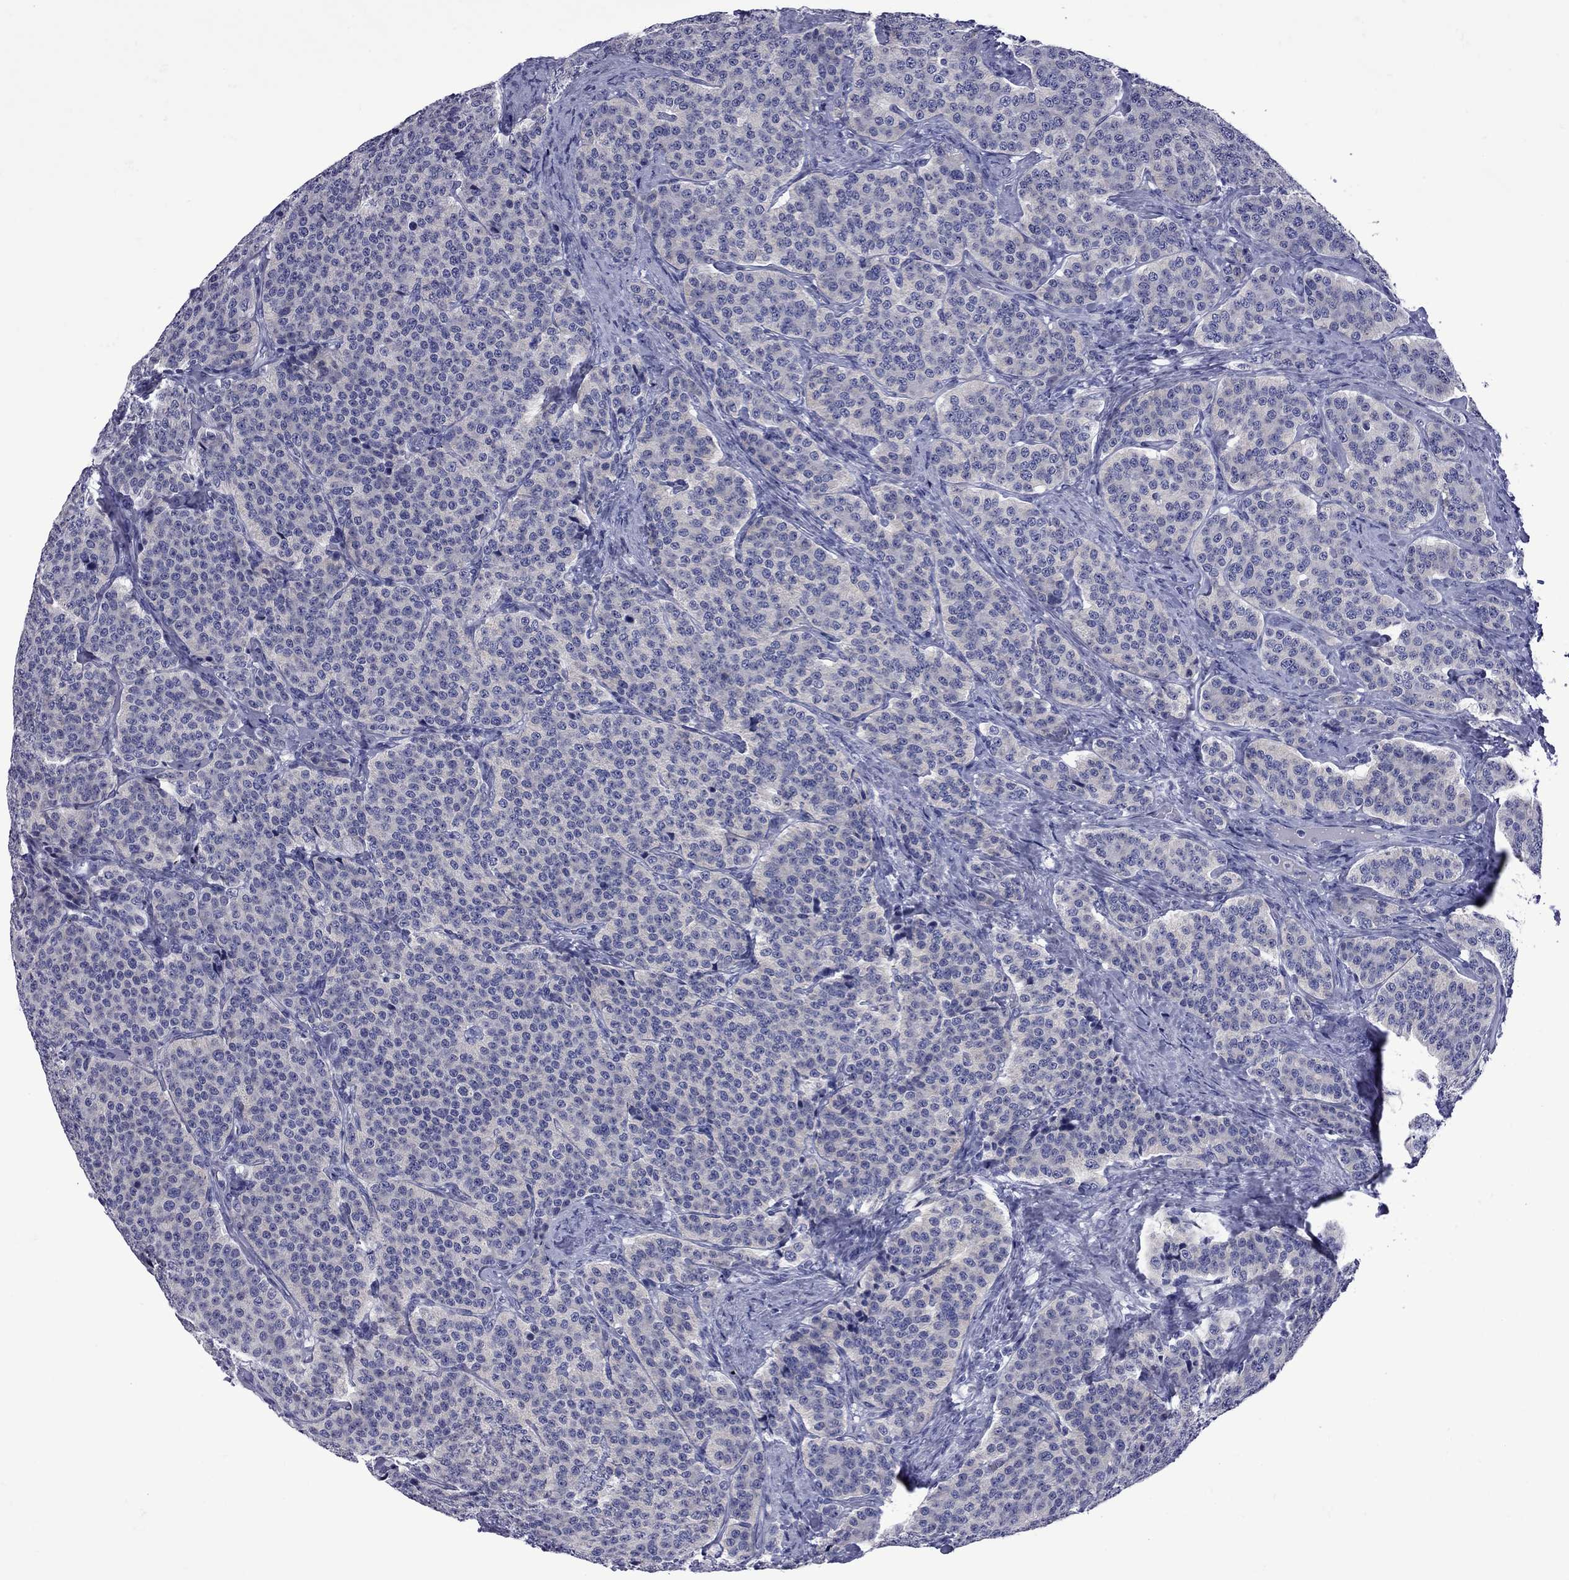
{"staining": {"intensity": "negative", "quantity": "none", "location": "none"}, "tissue": "carcinoid", "cell_type": "Tumor cells", "image_type": "cancer", "snomed": [{"axis": "morphology", "description": "Carcinoid, malignant, NOS"}, {"axis": "topography", "description": "Small intestine"}], "caption": "Tumor cells show no significant staining in carcinoid.", "gene": "EPPIN", "patient": {"sex": "female", "age": 58}}